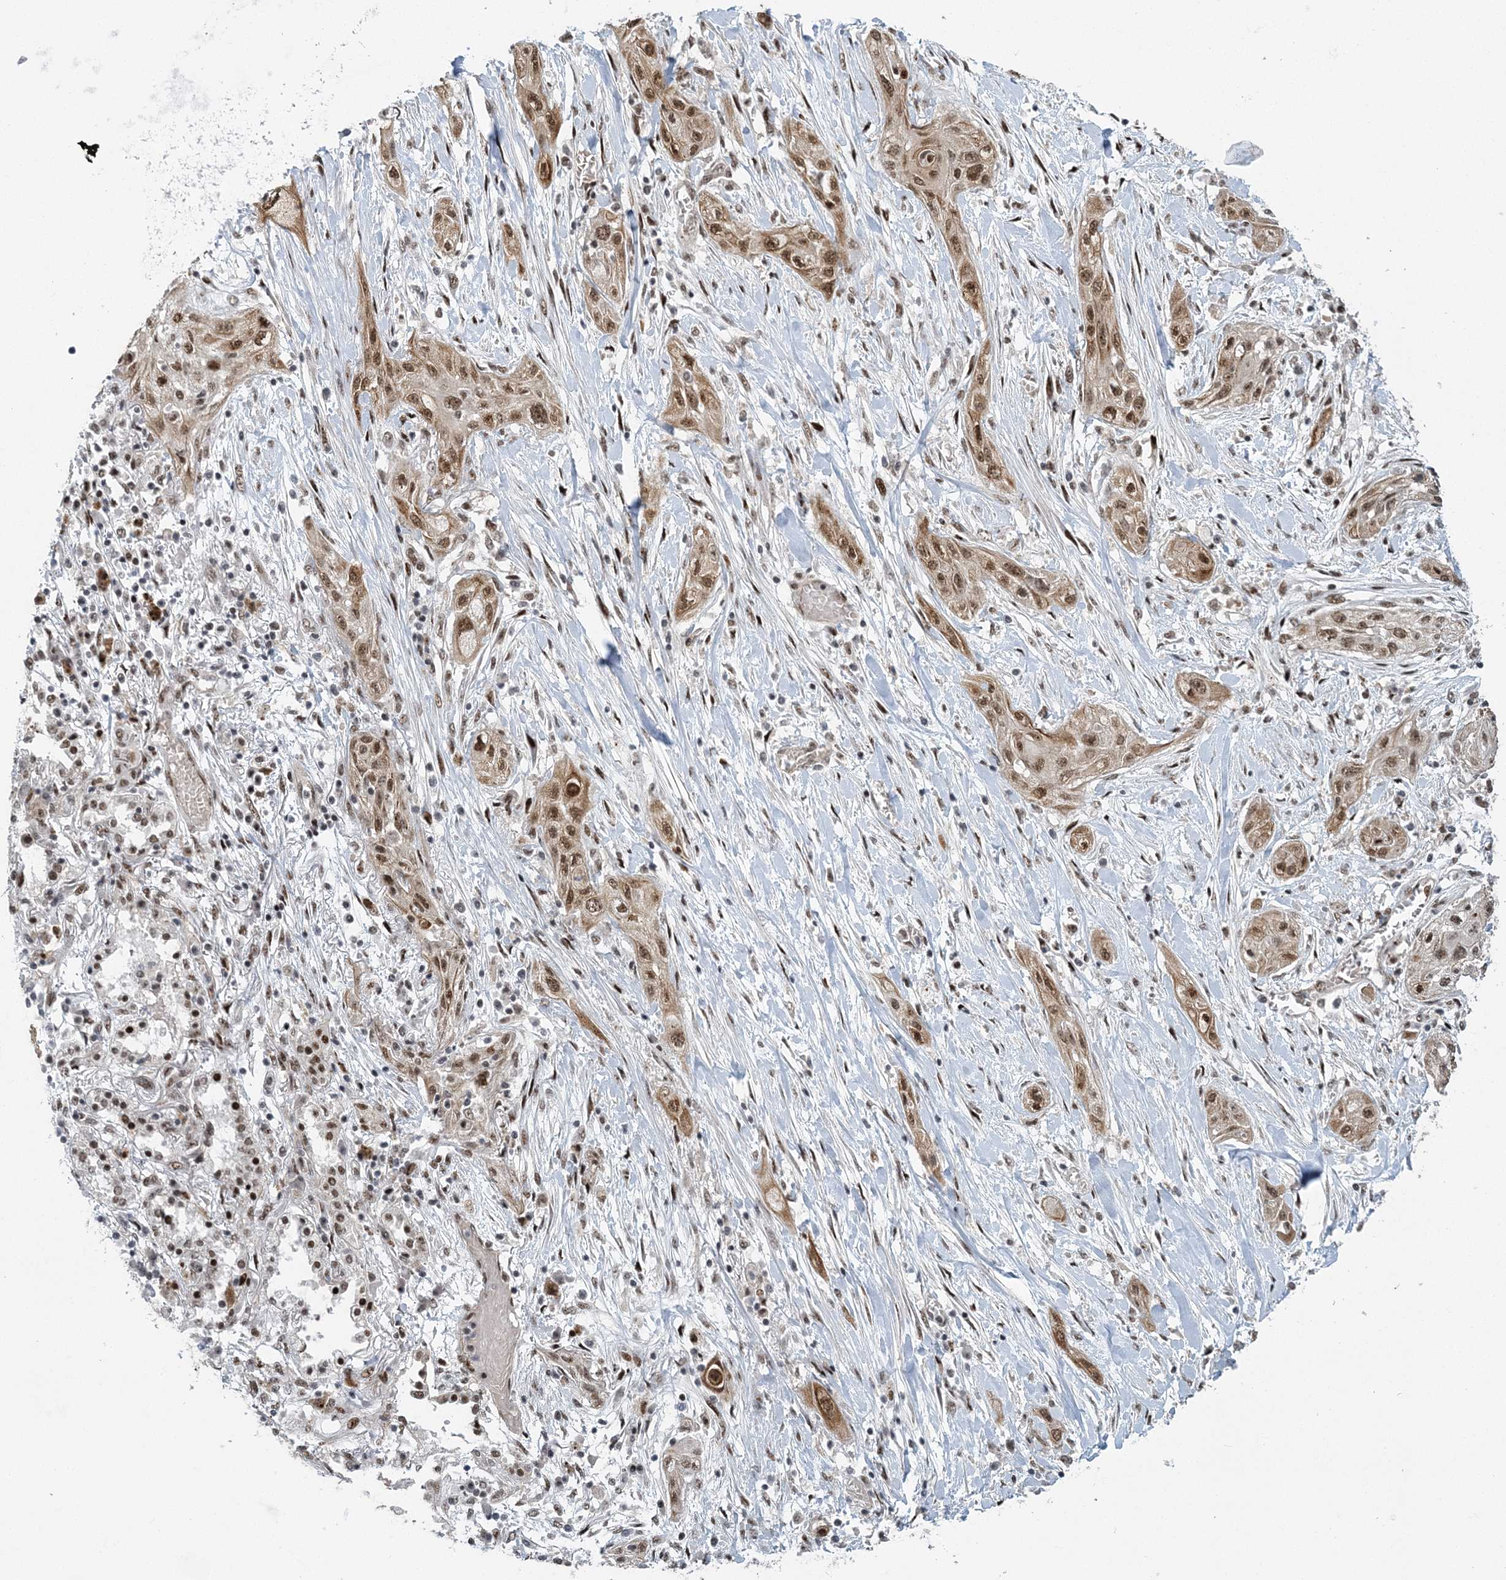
{"staining": {"intensity": "moderate", "quantity": ">75%", "location": "nuclear"}, "tissue": "lung cancer", "cell_type": "Tumor cells", "image_type": "cancer", "snomed": [{"axis": "morphology", "description": "Squamous cell carcinoma, NOS"}, {"axis": "topography", "description": "Lung"}], "caption": "Immunohistochemistry image of human lung cancer (squamous cell carcinoma) stained for a protein (brown), which exhibits medium levels of moderate nuclear positivity in about >75% of tumor cells.", "gene": "CWC22", "patient": {"sex": "female", "age": 47}}